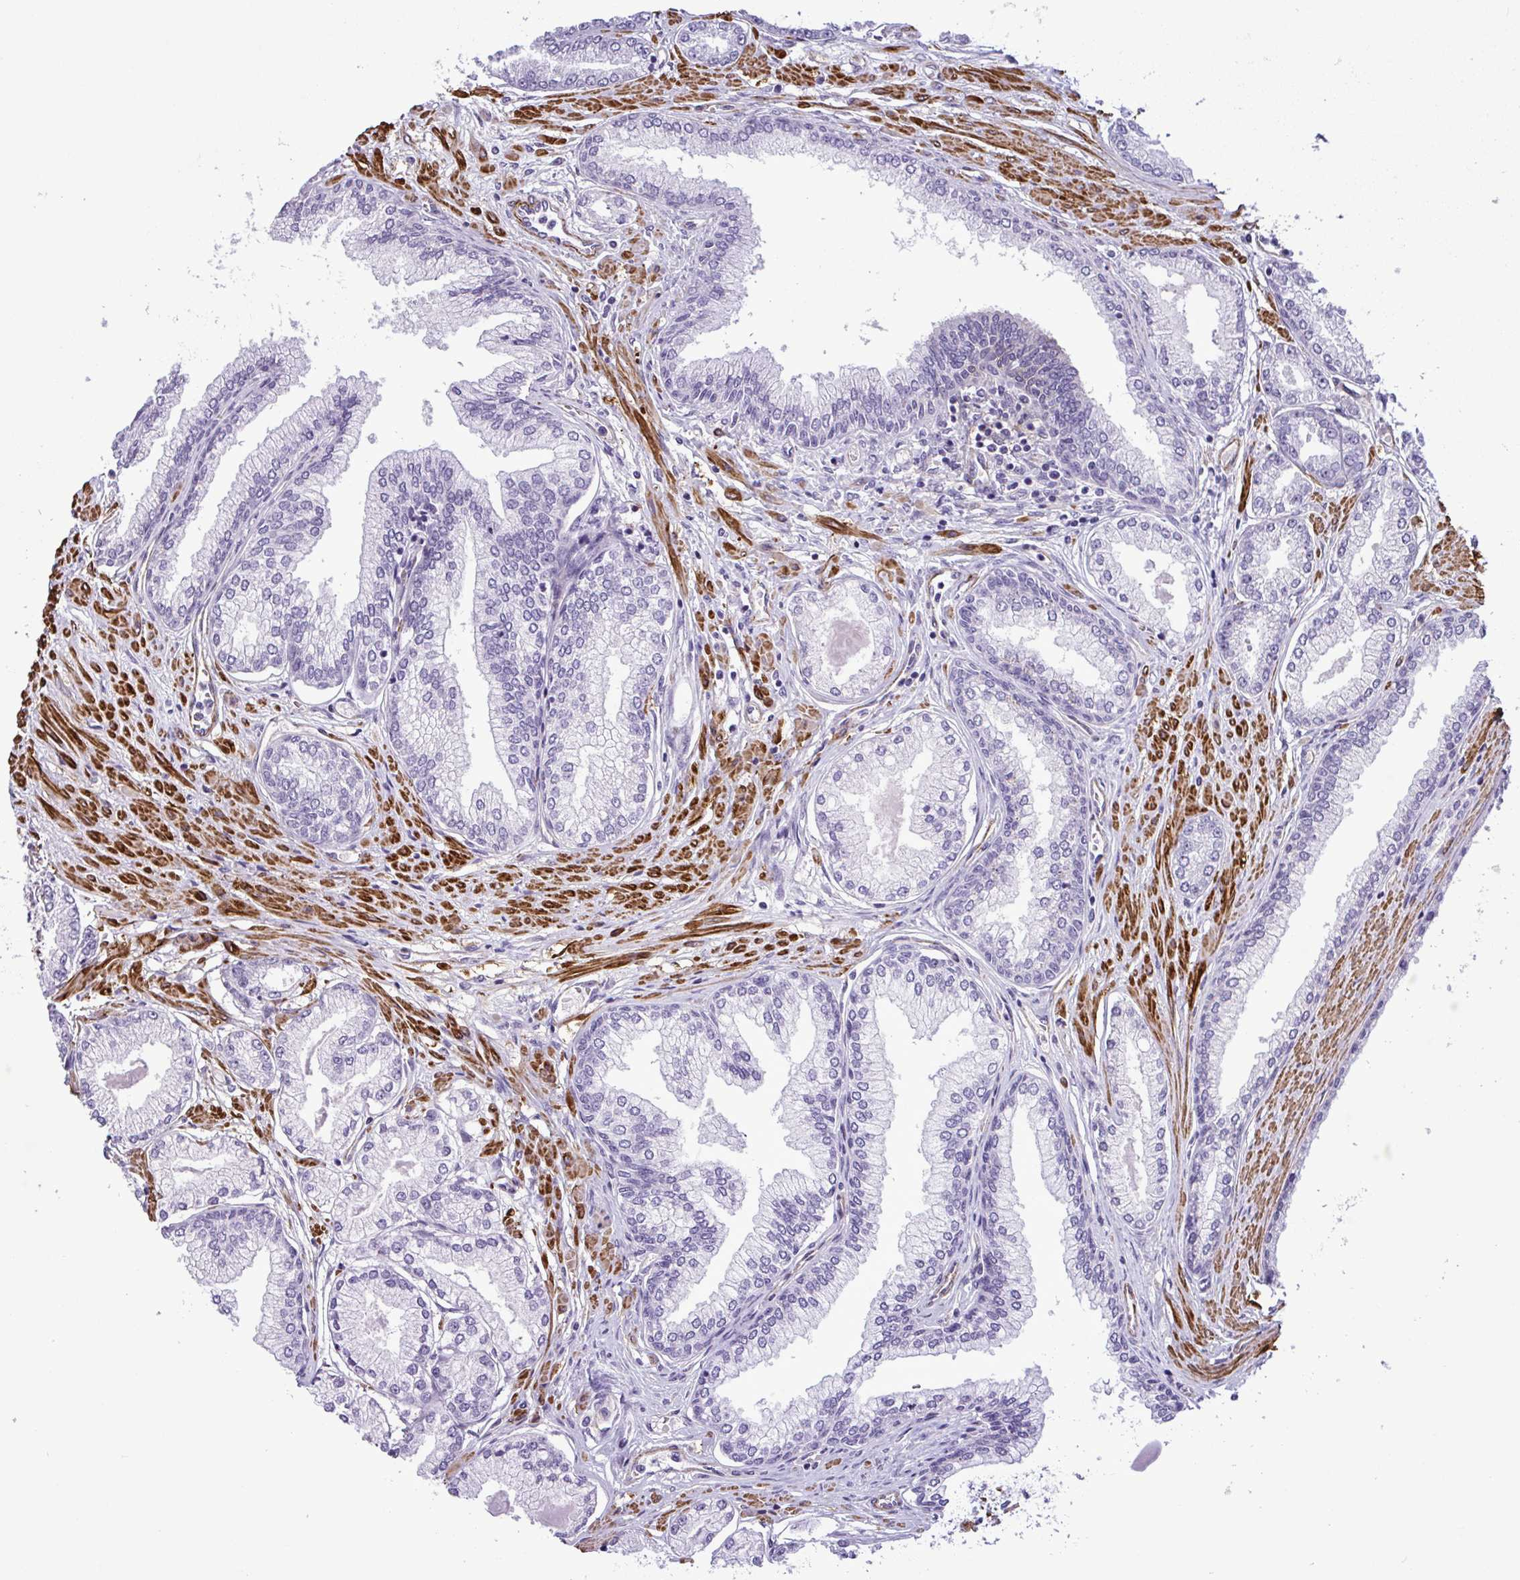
{"staining": {"intensity": "negative", "quantity": "none", "location": "none"}, "tissue": "prostate cancer", "cell_type": "Tumor cells", "image_type": "cancer", "snomed": [{"axis": "morphology", "description": "Adenocarcinoma, Low grade"}, {"axis": "topography", "description": "Prostate"}], "caption": "Prostate adenocarcinoma (low-grade) stained for a protein using immunohistochemistry displays no expression tumor cells.", "gene": "SYNPO2L", "patient": {"sex": "male", "age": 67}}